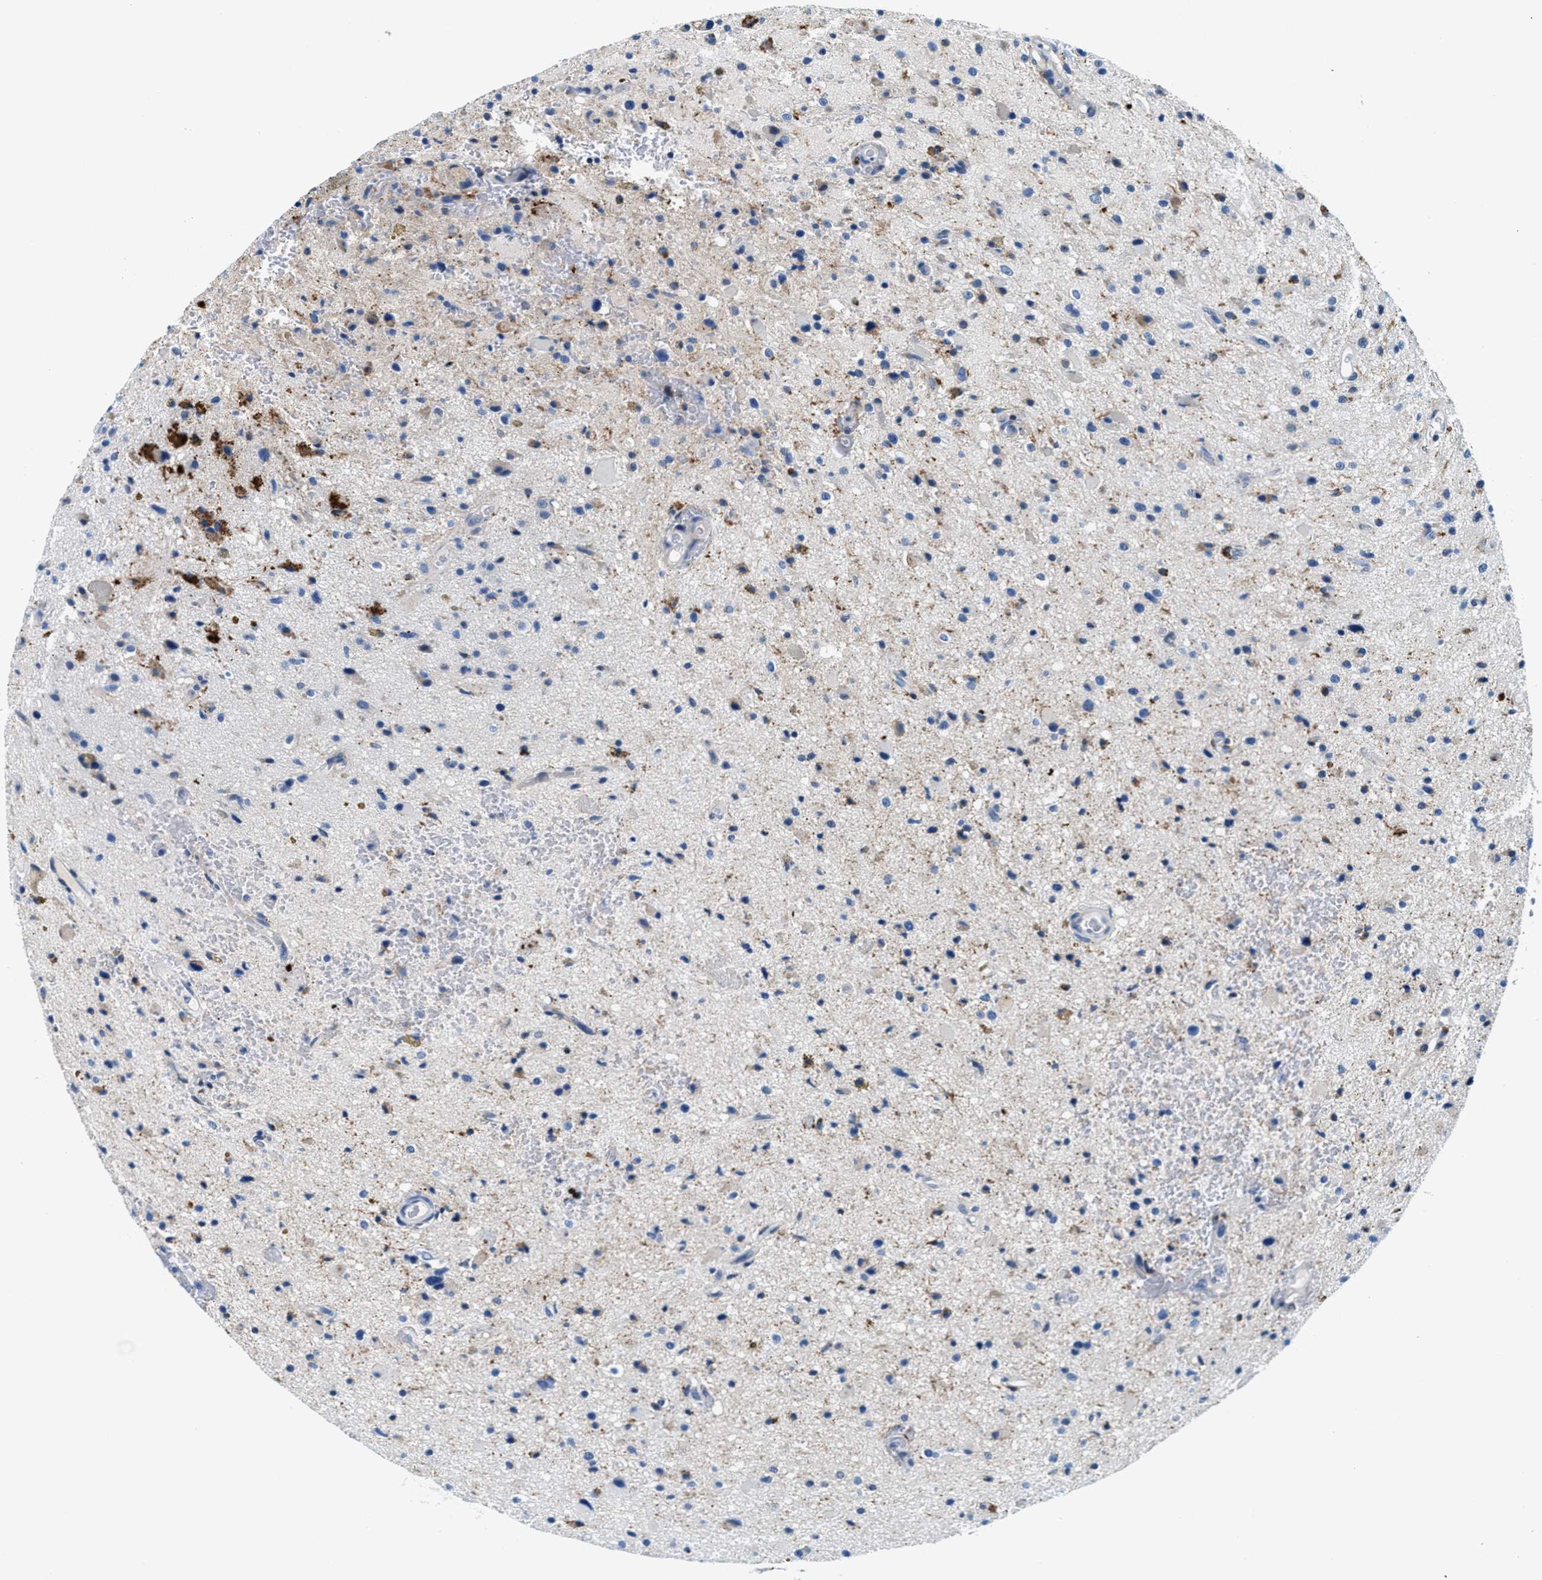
{"staining": {"intensity": "weak", "quantity": "<25%", "location": "cytoplasmic/membranous"}, "tissue": "glioma", "cell_type": "Tumor cells", "image_type": "cancer", "snomed": [{"axis": "morphology", "description": "Glioma, malignant, High grade"}, {"axis": "topography", "description": "Brain"}], "caption": "High magnification brightfield microscopy of malignant glioma (high-grade) stained with DAB (3,3'-diaminobenzidine) (brown) and counterstained with hematoxylin (blue): tumor cells show no significant expression. (Brightfield microscopy of DAB immunohistochemistry (IHC) at high magnification).", "gene": "SLFN11", "patient": {"sex": "male", "age": 33}}